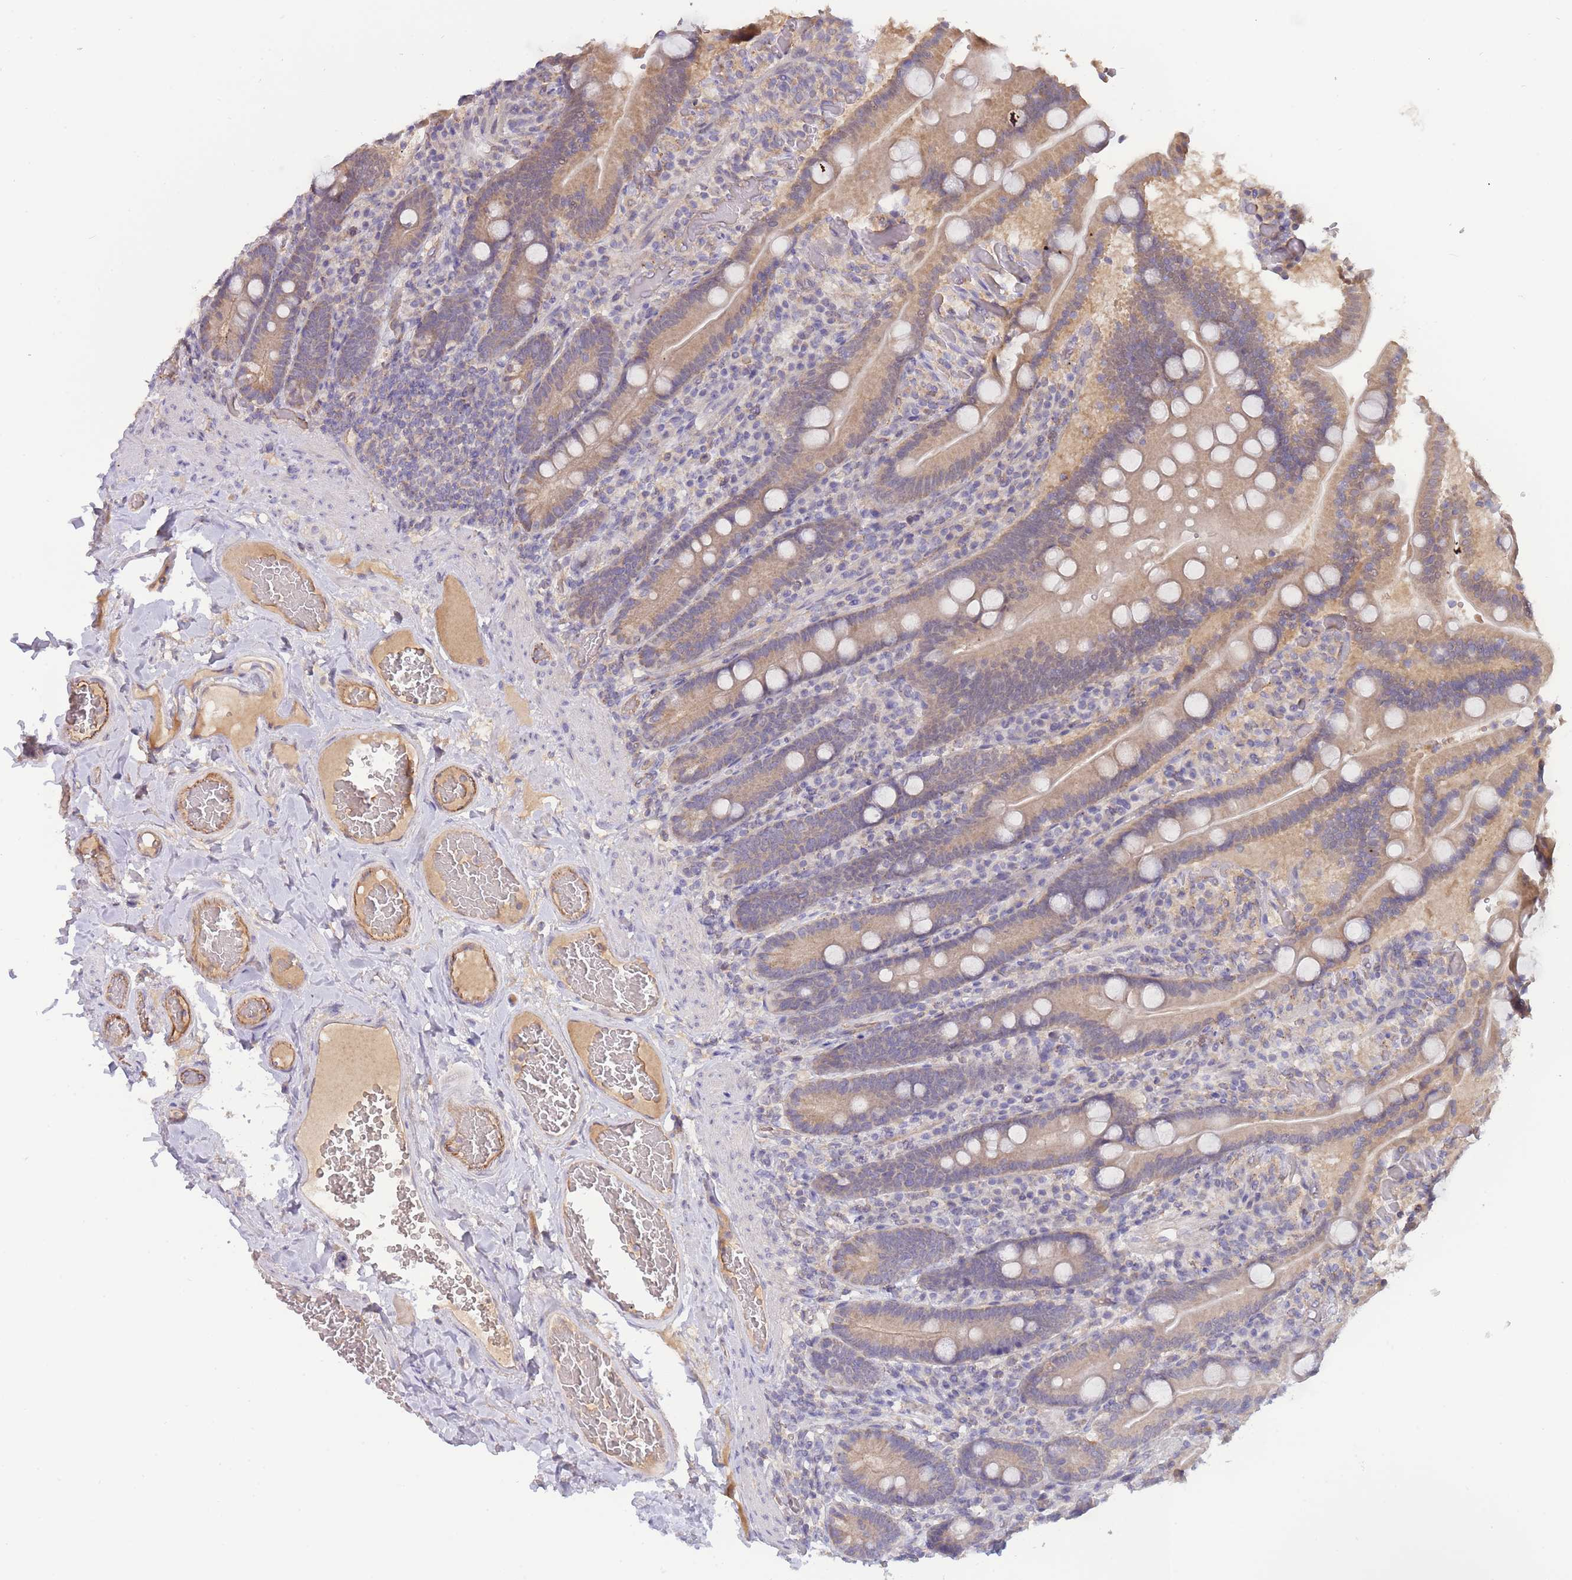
{"staining": {"intensity": "moderate", "quantity": ">75%", "location": "cytoplasmic/membranous"}, "tissue": "duodenum", "cell_type": "Glandular cells", "image_type": "normal", "snomed": [{"axis": "morphology", "description": "Normal tissue, NOS"}, {"axis": "topography", "description": "Duodenum"}], "caption": "A medium amount of moderate cytoplasmic/membranous staining is present in about >75% of glandular cells in benign duodenum. (DAB IHC, brown staining for protein, blue staining for nuclei).", "gene": "NDUFAF5", "patient": {"sex": "female", "age": 62}}